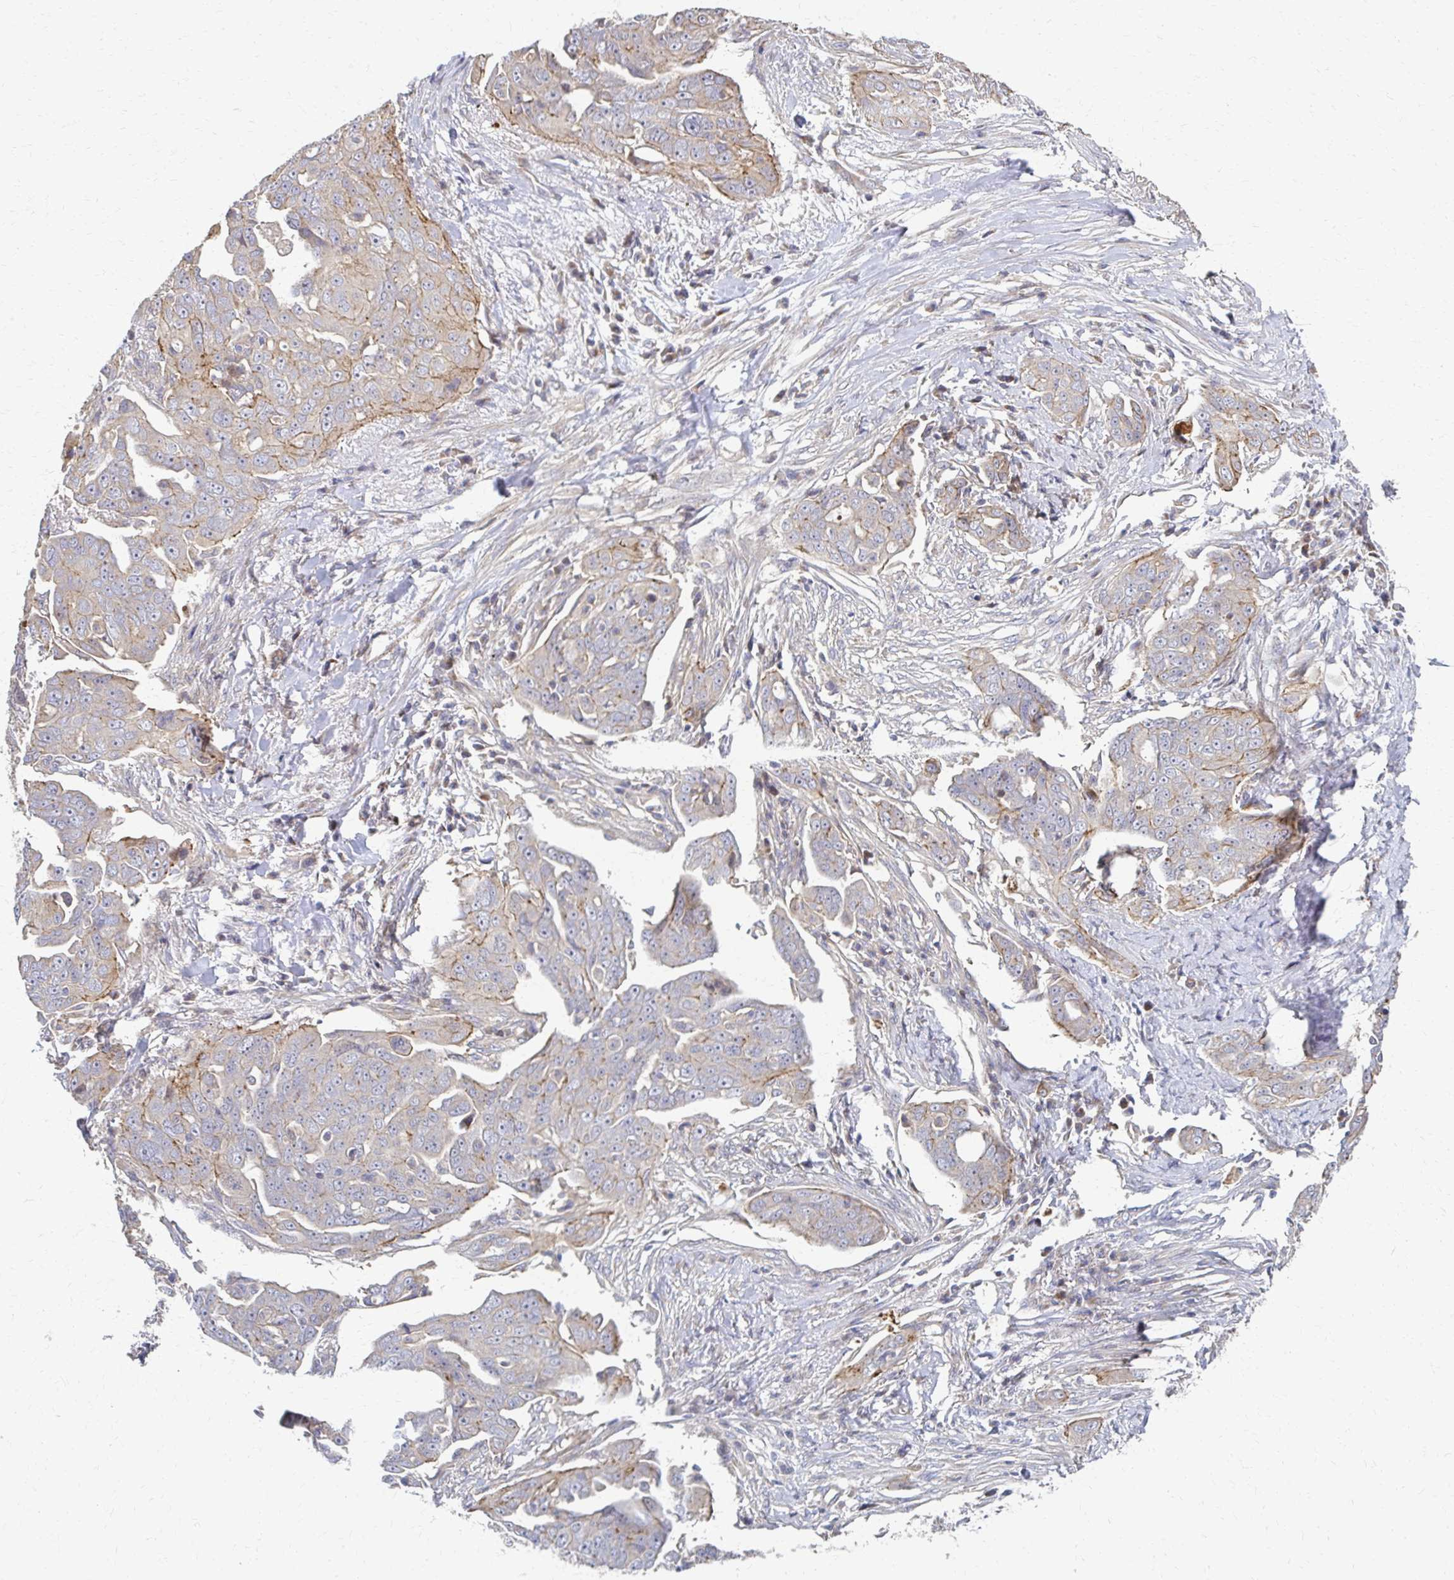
{"staining": {"intensity": "weak", "quantity": "25%-75%", "location": "cytoplasmic/membranous"}, "tissue": "ovarian cancer", "cell_type": "Tumor cells", "image_type": "cancer", "snomed": [{"axis": "morphology", "description": "Carcinoma, endometroid"}, {"axis": "topography", "description": "Ovary"}], "caption": "Ovarian endometroid carcinoma stained with a protein marker exhibits weak staining in tumor cells.", "gene": "SKA2", "patient": {"sex": "female", "age": 70}}